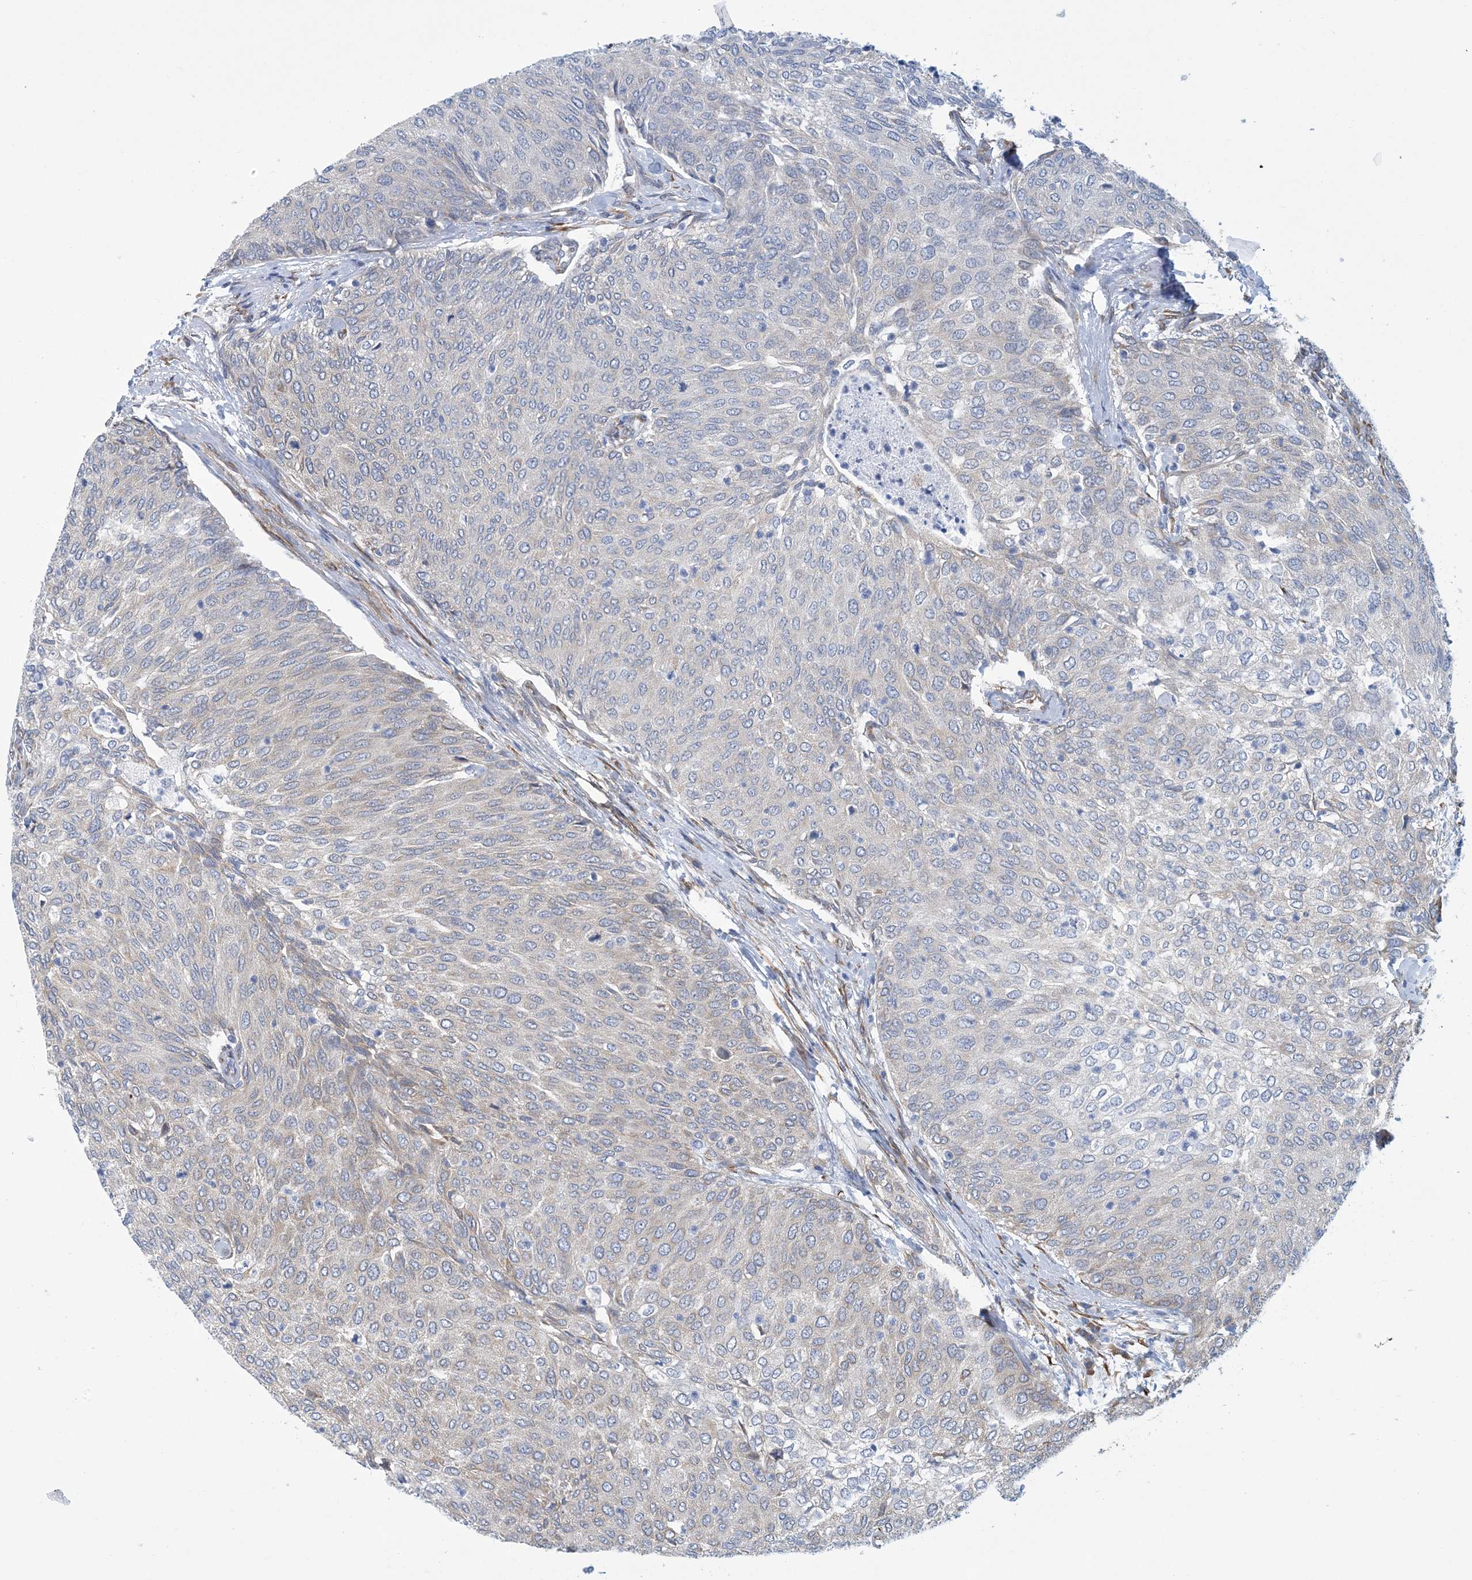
{"staining": {"intensity": "negative", "quantity": "none", "location": "none"}, "tissue": "urothelial cancer", "cell_type": "Tumor cells", "image_type": "cancer", "snomed": [{"axis": "morphology", "description": "Urothelial carcinoma, Low grade"}, {"axis": "topography", "description": "Urinary bladder"}], "caption": "DAB (3,3'-diaminobenzidine) immunohistochemical staining of human urothelial carcinoma (low-grade) displays no significant expression in tumor cells.", "gene": "CCDC14", "patient": {"sex": "female", "age": 79}}